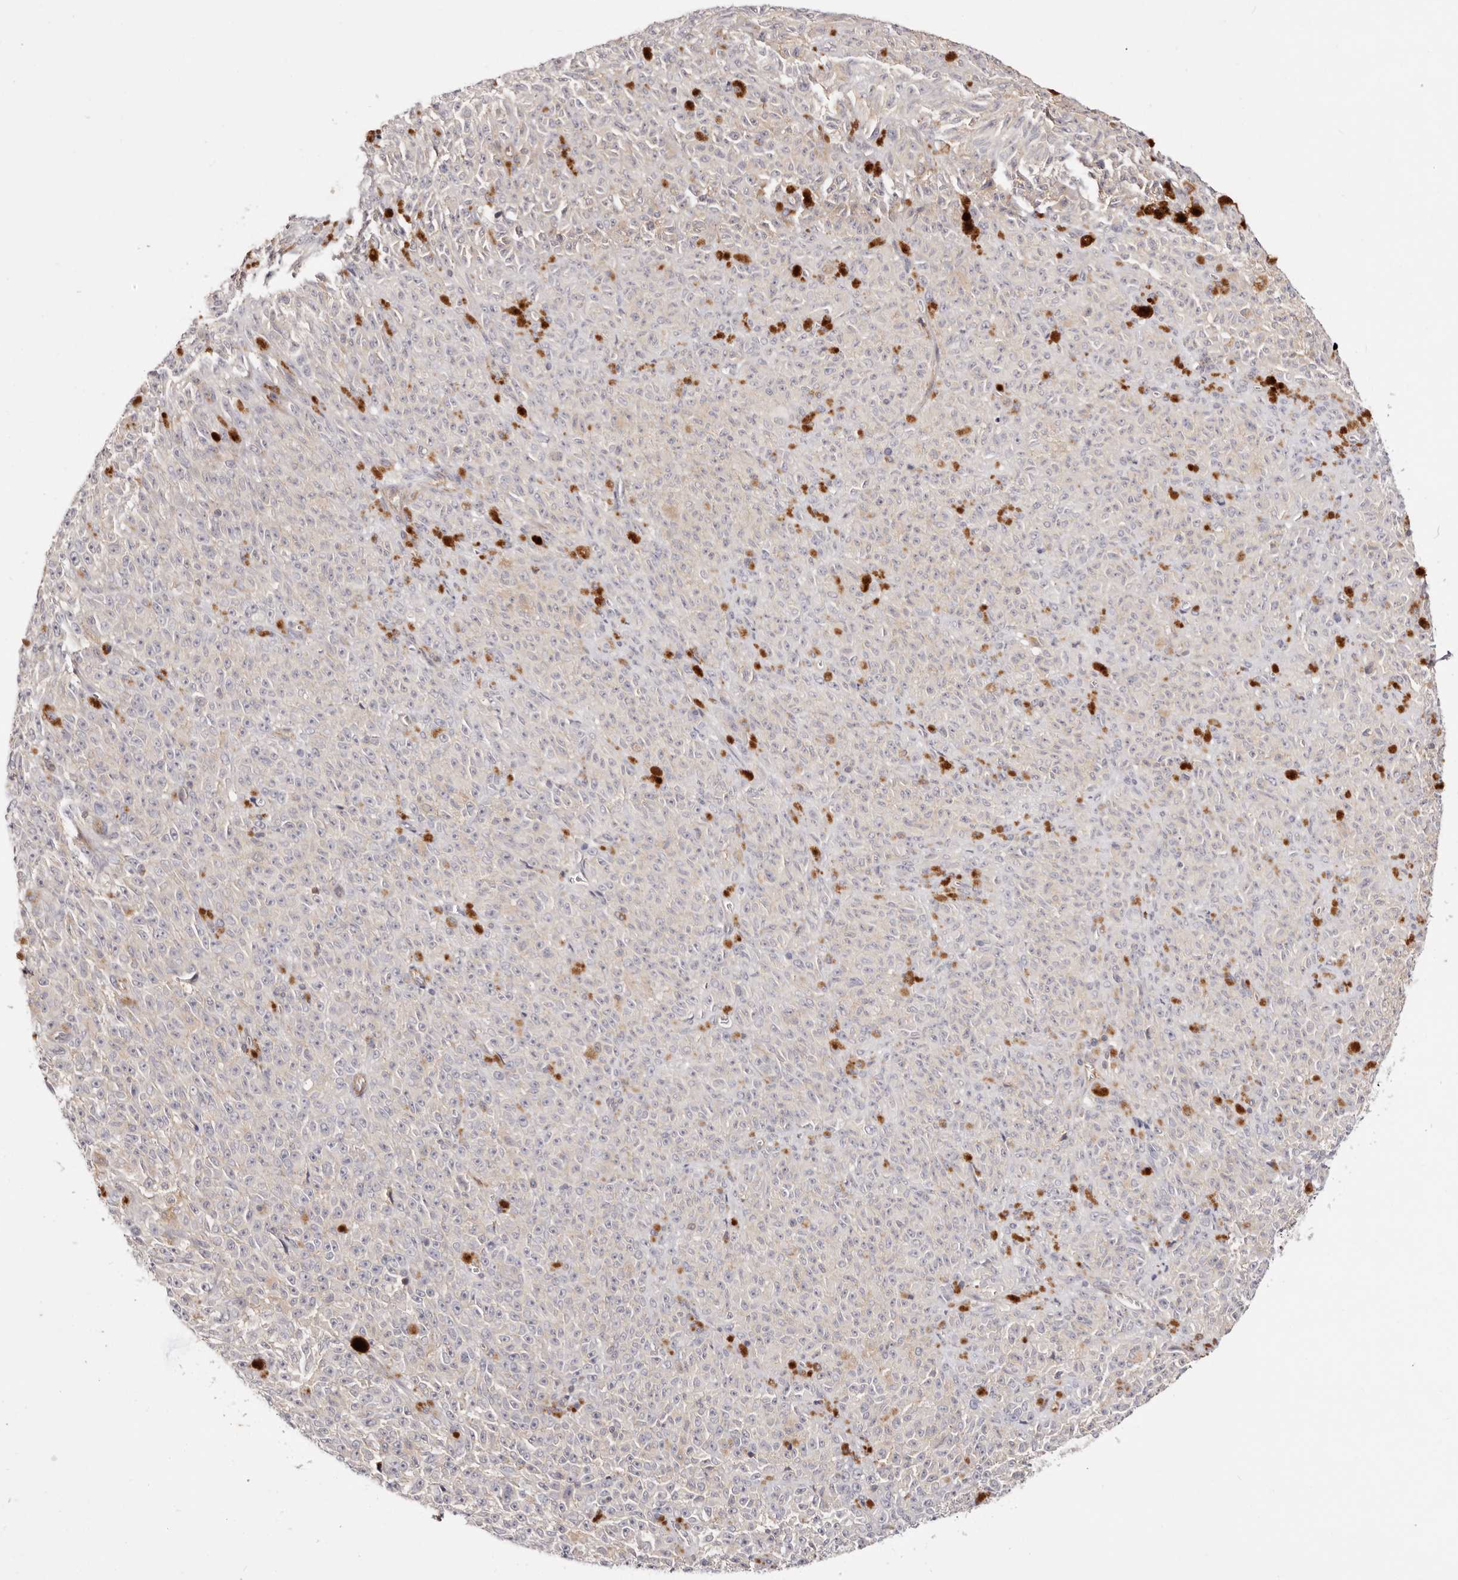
{"staining": {"intensity": "negative", "quantity": "none", "location": "none"}, "tissue": "melanoma", "cell_type": "Tumor cells", "image_type": "cancer", "snomed": [{"axis": "morphology", "description": "Malignant melanoma, NOS"}, {"axis": "topography", "description": "Skin"}], "caption": "Tumor cells are negative for brown protein staining in melanoma.", "gene": "SLC35B2", "patient": {"sex": "female", "age": 82}}